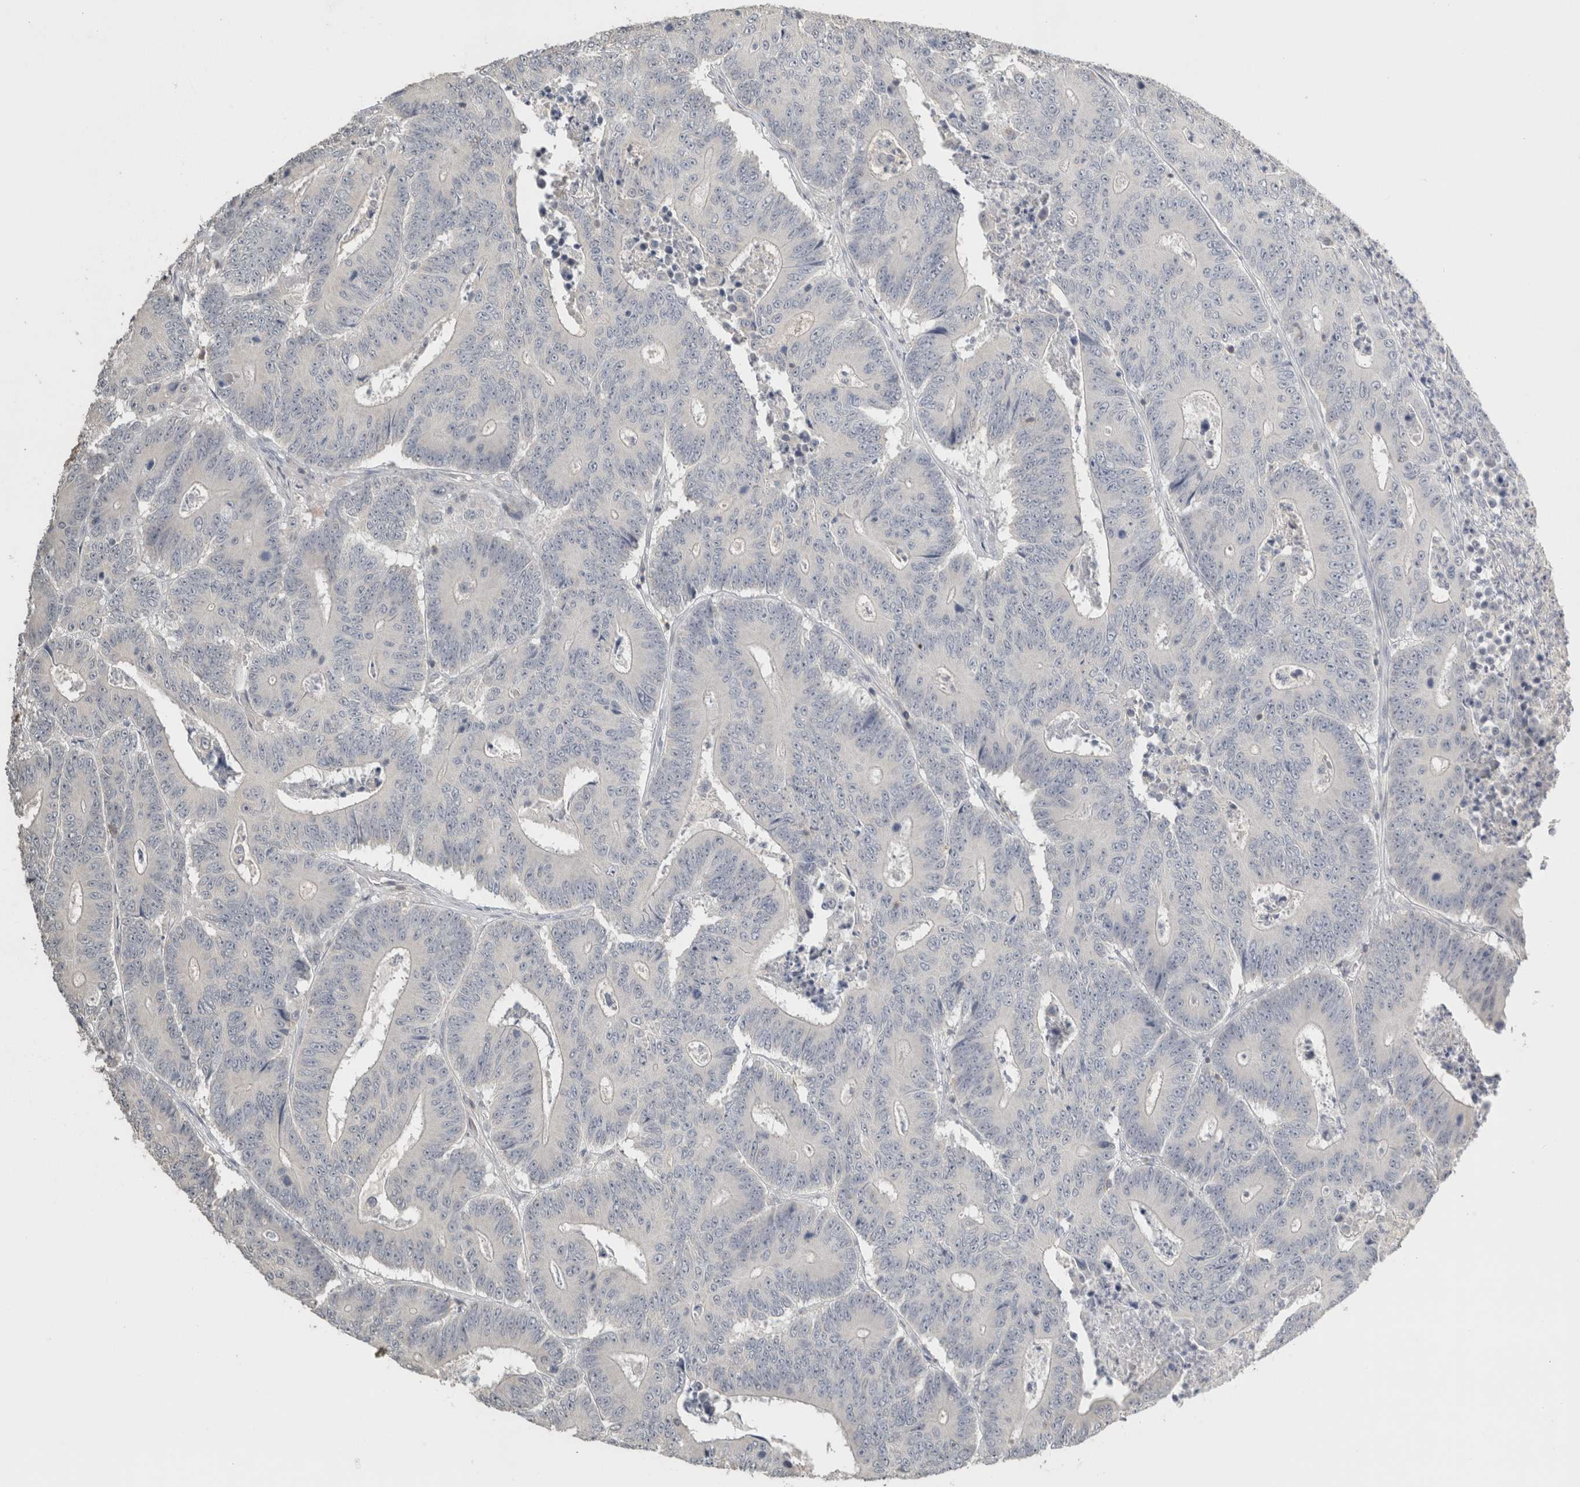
{"staining": {"intensity": "negative", "quantity": "none", "location": "none"}, "tissue": "colorectal cancer", "cell_type": "Tumor cells", "image_type": "cancer", "snomed": [{"axis": "morphology", "description": "Adenocarcinoma, NOS"}, {"axis": "topography", "description": "Colon"}], "caption": "Colorectal cancer was stained to show a protein in brown. There is no significant expression in tumor cells.", "gene": "TRAT1", "patient": {"sex": "male", "age": 83}}